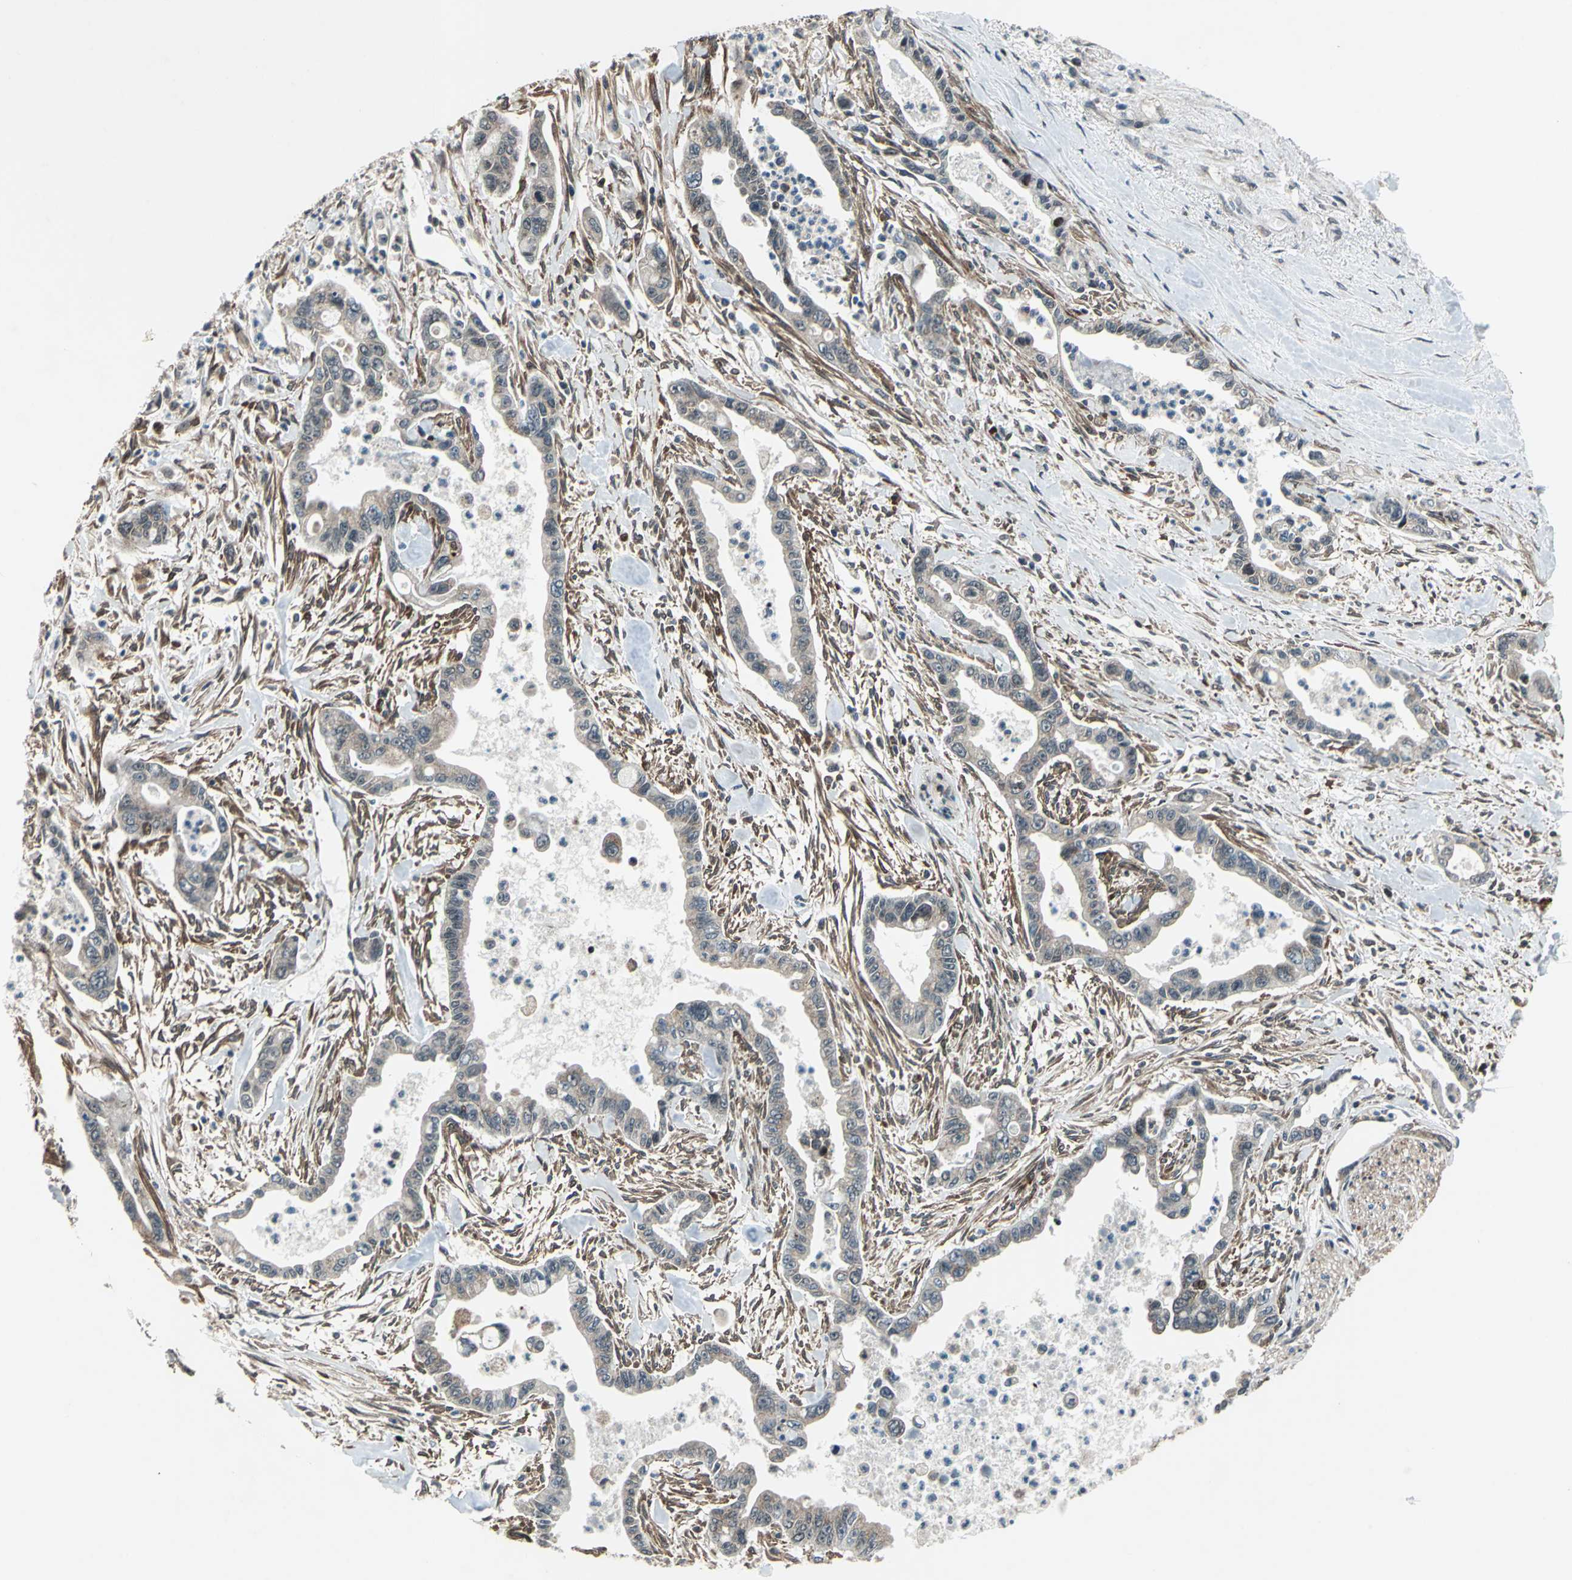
{"staining": {"intensity": "weak", "quantity": "25%-75%", "location": "cytoplasmic/membranous"}, "tissue": "pancreatic cancer", "cell_type": "Tumor cells", "image_type": "cancer", "snomed": [{"axis": "morphology", "description": "Adenocarcinoma, NOS"}, {"axis": "topography", "description": "Pancreas"}], "caption": "Tumor cells display low levels of weak cytoplasmic/membranous positivity in about 25%-75% of cells in pancreatic adenocarcinoma. (DAB (3,3'-diaminobenzidine) = brown stain, brightfield microscopy at high magnification).", "gene": "AATF", "patient": {"sex": "male", "age": 70}}